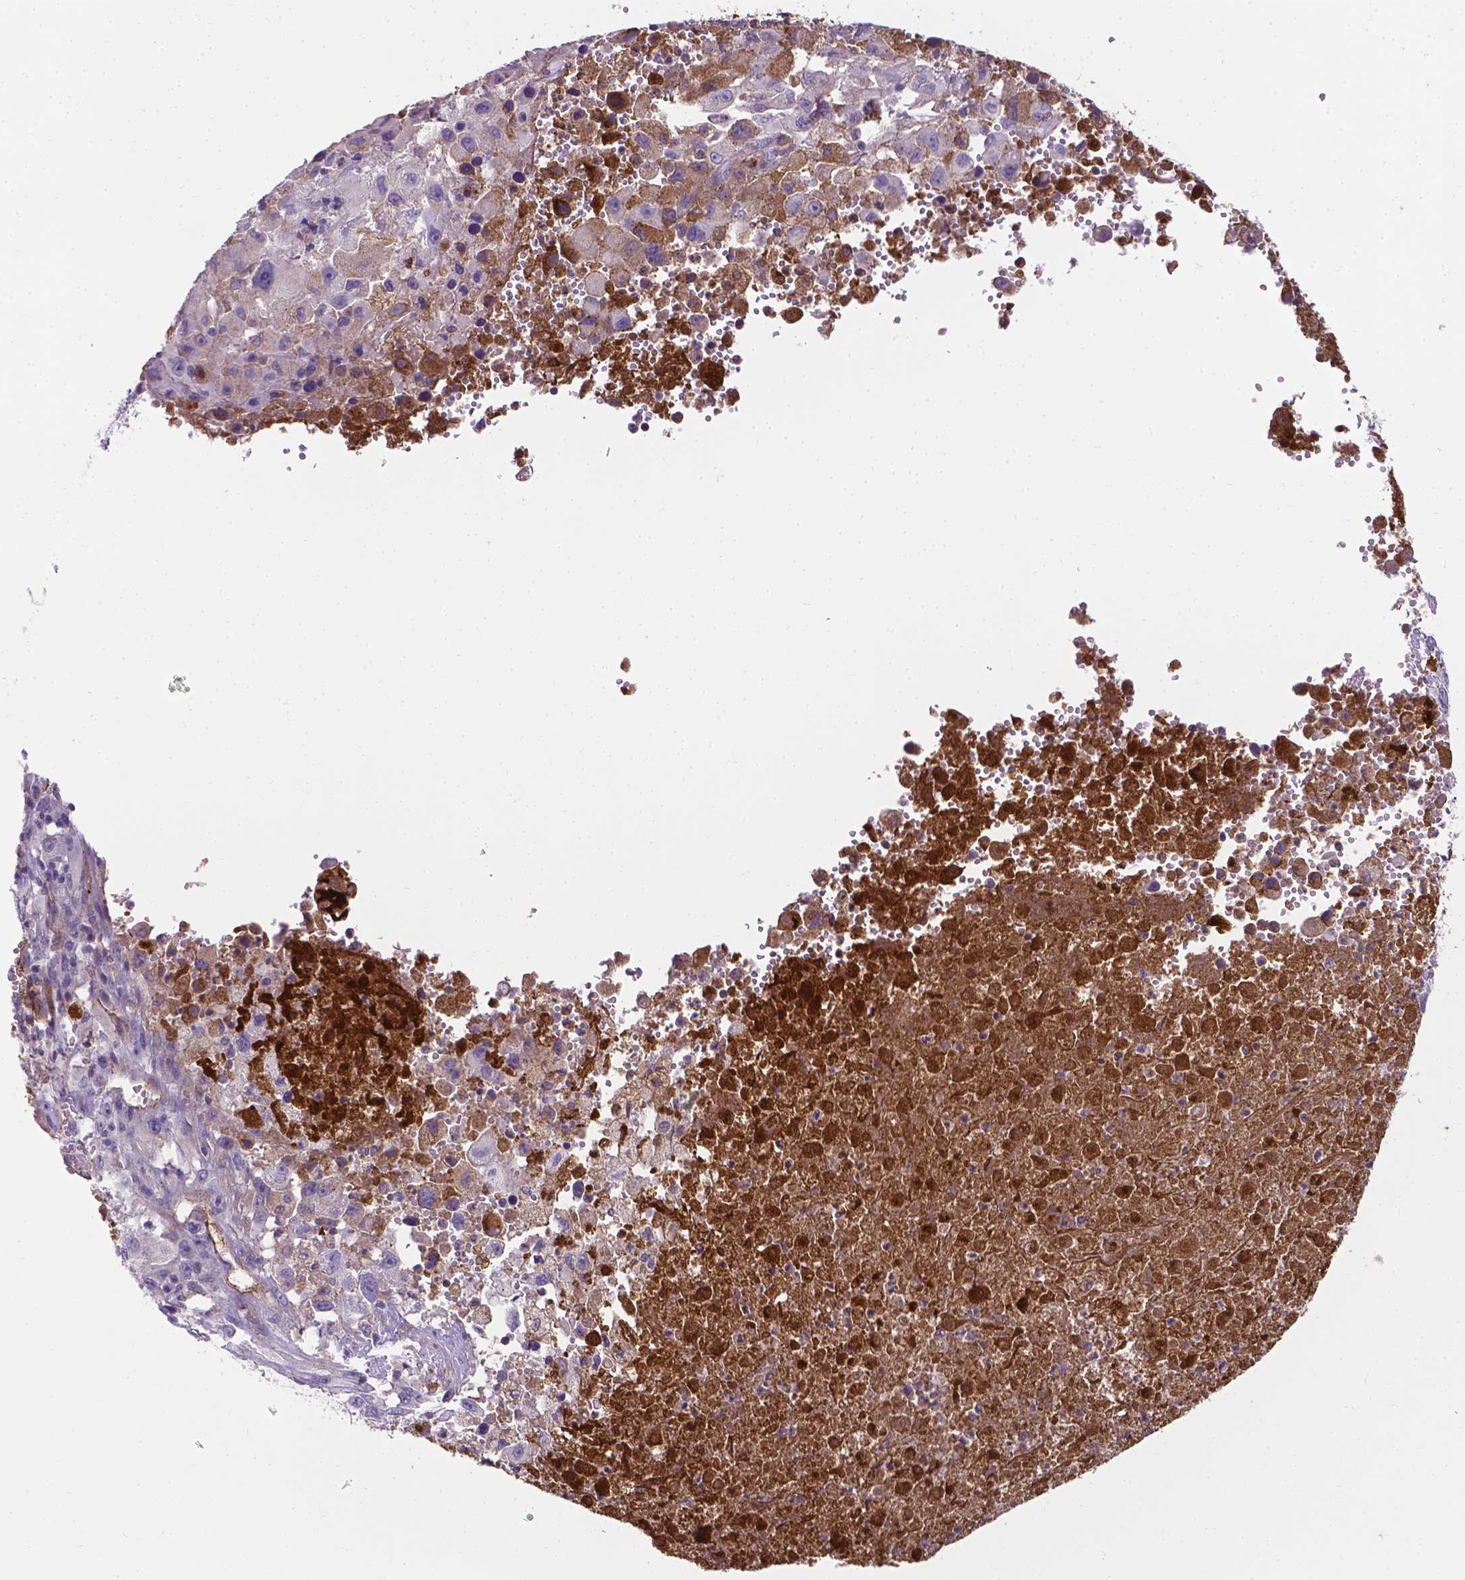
{"staining": {"intensity": "negative", "quantity": "none", "location": "none"}, "tissue": "melanoma", "cell_type": "Tumor cells", "image_type": "cancer", "snomed": [{"axis": "morphology", "description": "Malignant melanoma, Metastatic site"}, {"axis": "topography", "description": "Soft tissue"}], "caption": "An image of melanoma stained for a protein reveals no brown staining in tumor cells.", "gene": "APOE", "patient": {"sex": "male", "age": 50}}